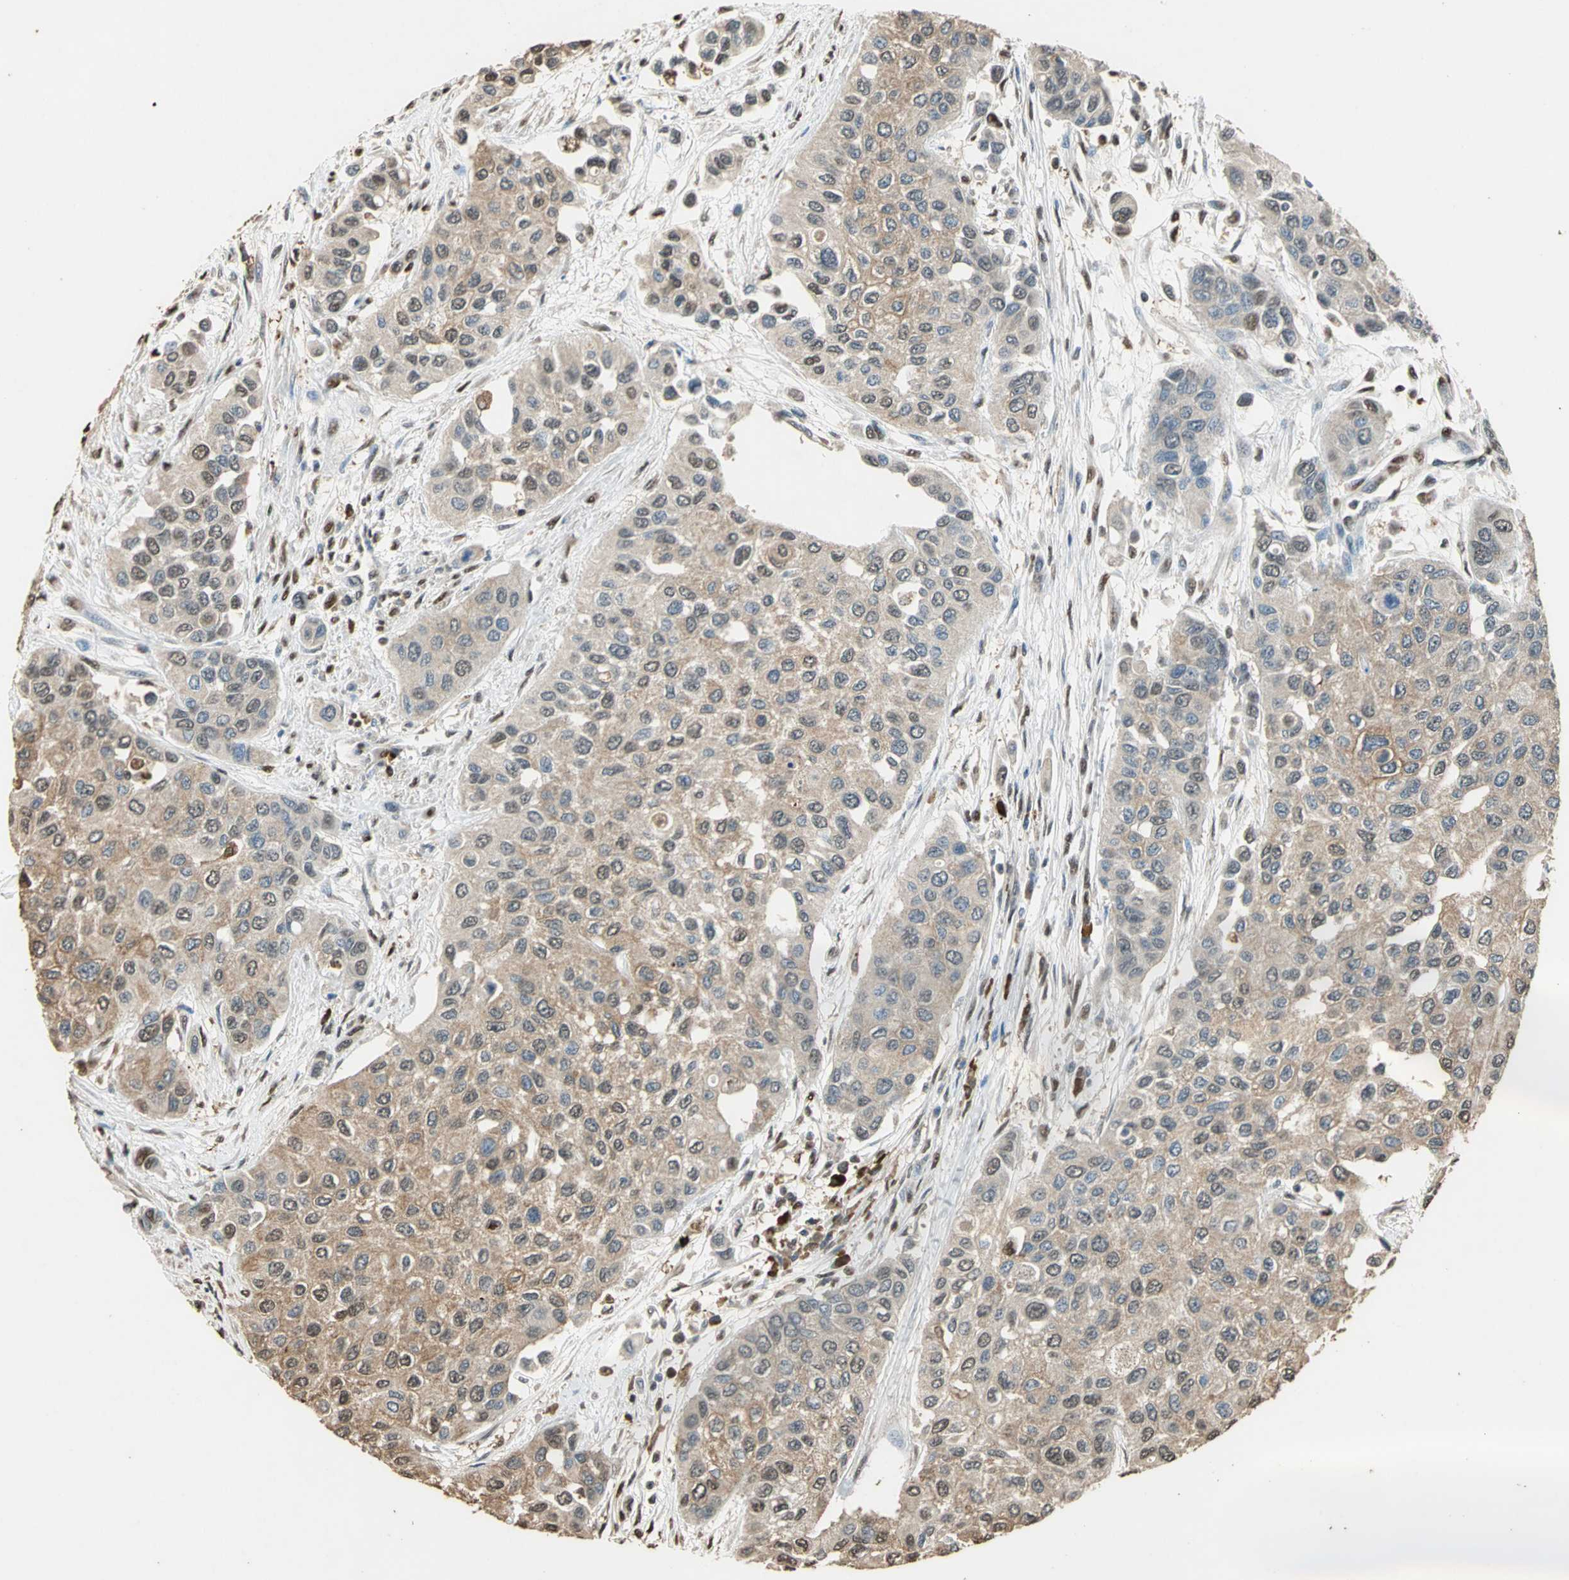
{"staining": {"intensity": "weak", "quantity": ">75%", "location": "cytoplasmic/membranous"}, "tissue": "urothelial cancer", "cell_type": "Tumor cells", "image_type": "cancer", "snomed": [{"axis": "morphology", "description": "Urothelial carcinoma, High grade"}, {"axis": "topography", "description": "Urinary bladder"}], "caption": "The immunohistochemical stain labels weak cytoplasmic/membranous staining in tumor cells of urothelial cancer tissue. (DAB (3,3'-diaminobenzidine) IHC with brightfield microscopy, high magnification).", "gene": "GAPDH", "patient": {"sex": "female", "age": 56}}